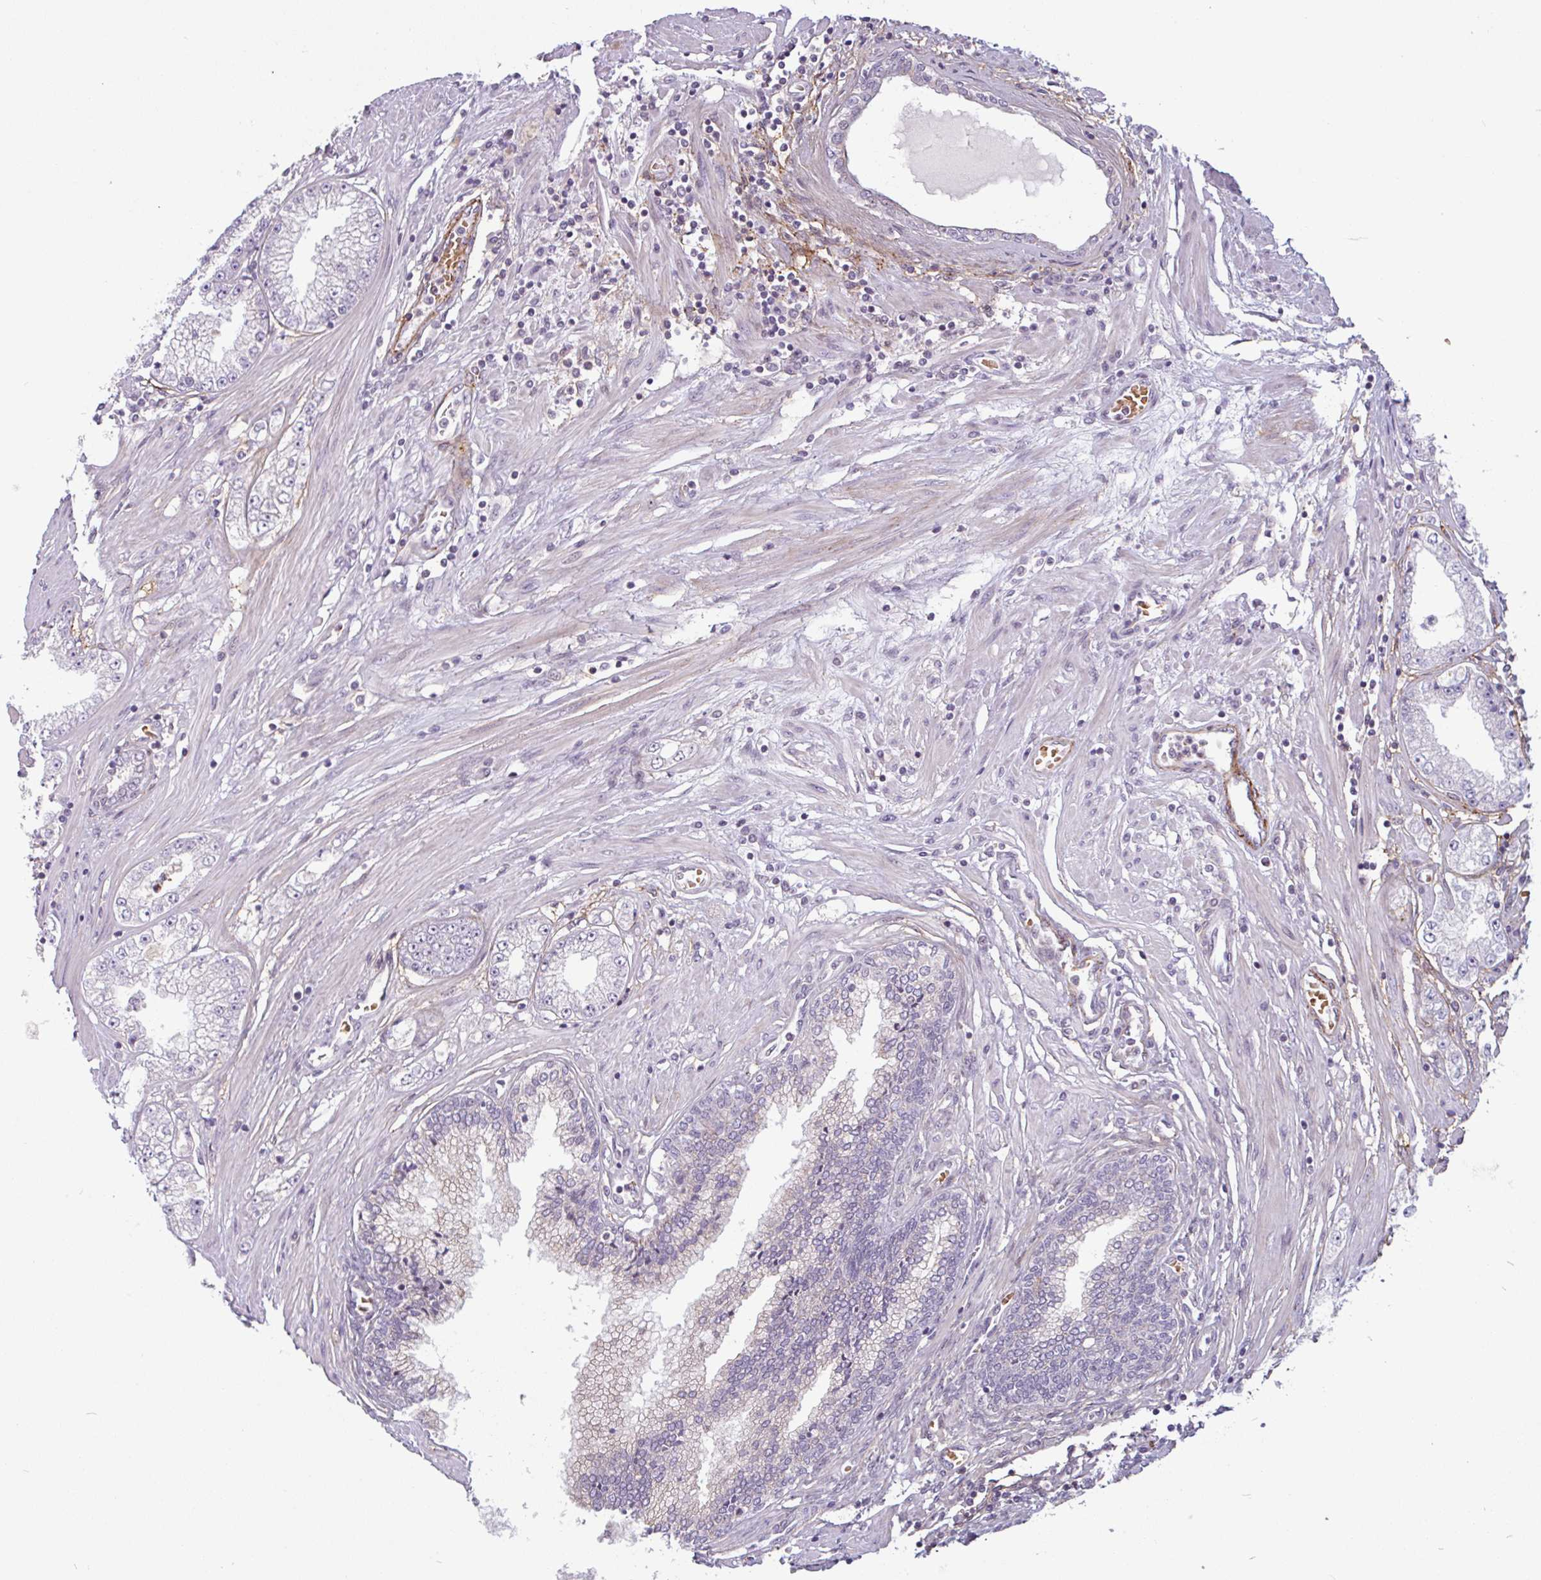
{"staining": {"intensity": "negative", "quantity": "none", "location": "none"}, "tissue": "prostate cancer", "cell_type": "Tumor cells", "image_type": "cancer", "snomed": [{"axis": "morphology", "description": "Adenocarcinoma, High grade"}, {"axis": "topography", "description": "Prostate"}], "caption": "IHC photomicrograph of neoplastic tissue: prostate adenocarcinoma (high-grade) stained with DAB (3,3'-diaminobenzidine) reveals no significant protein staining in tumor cells.", "gene": "TMEM119", "patient": {"sex": "male", "age": 69}}